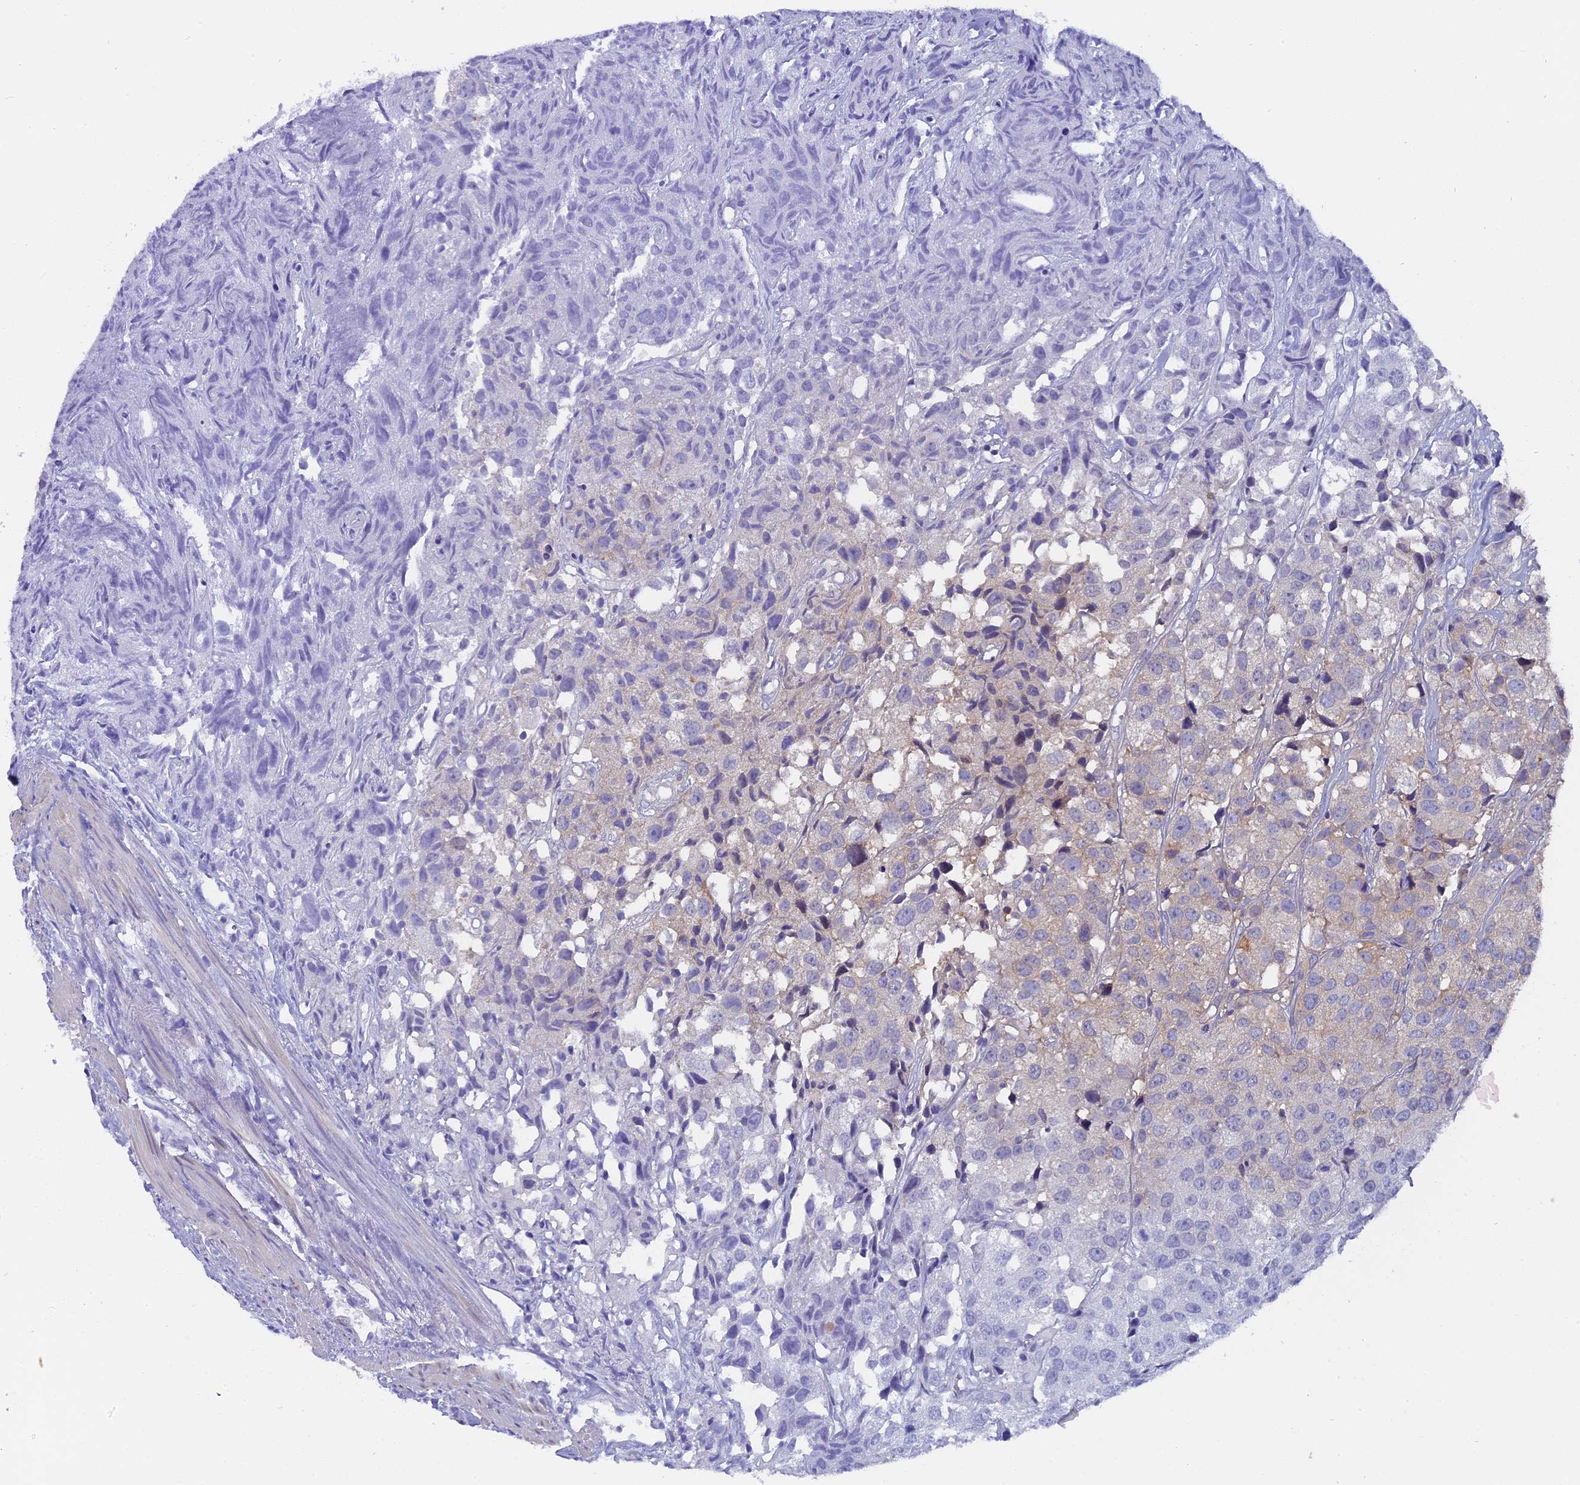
{"staining": {"intensity": "negative", "quantity": "none", "location": "none"}, "tissue": "urothelial cancer", "cell_type": "Tumor cells", "image_type": "cancer", "snomed": [{"axis": "morphology", "description": "Urothelial carcinoma, High grade"}, {"axis": "topography", "description": "Urinary bladder"}], "caption": "Immunohistochemistry (IHC) histopathology image of human urothelial cancer stained for a protein (brown), which demonstrates no positivity in tumor cells.", "gene": "FAM118B", "patient": {"sex": "female", "age": 75}}